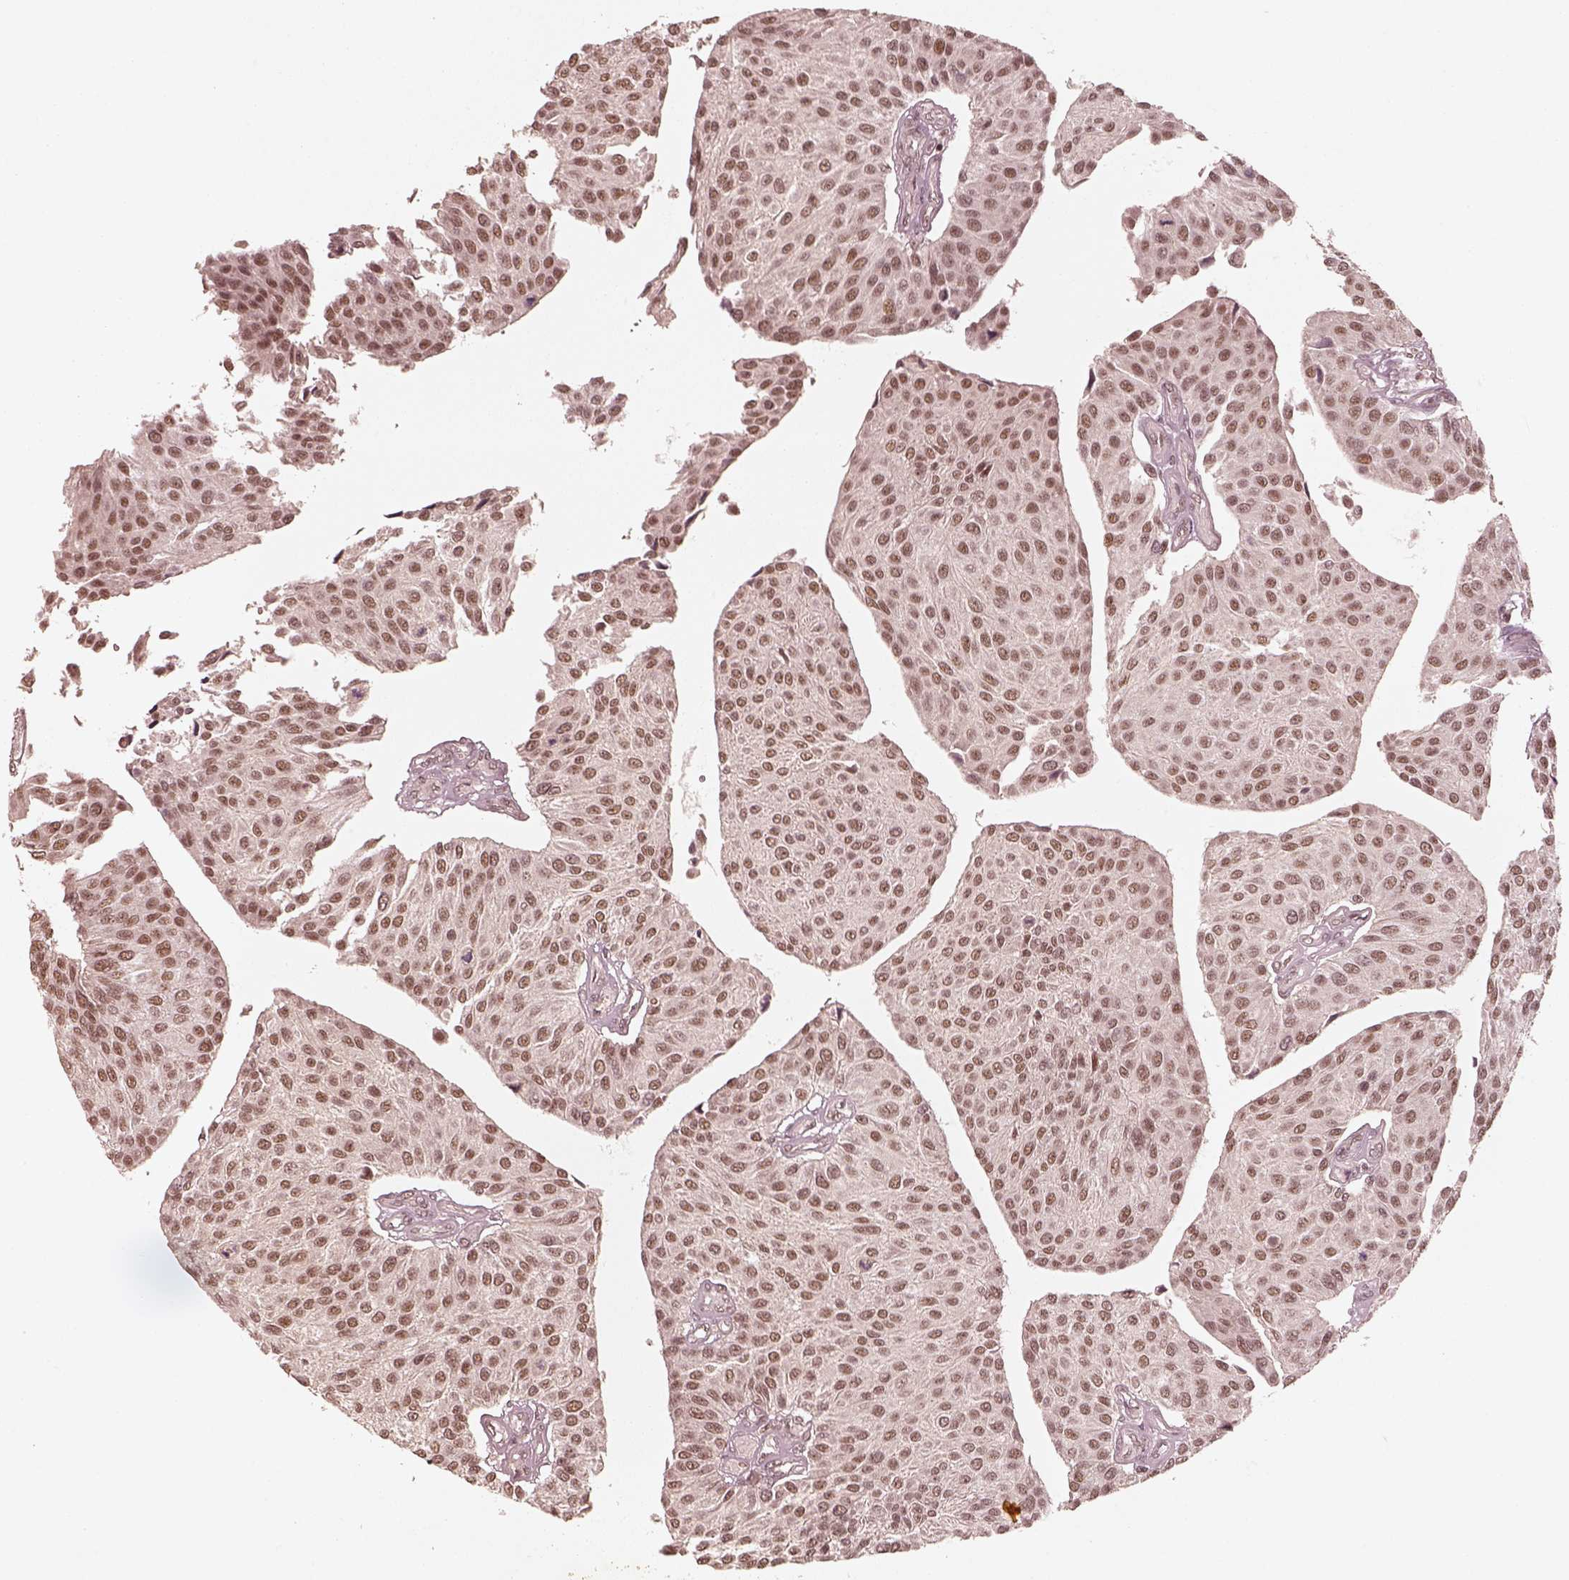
{"staining": {"intensity": "weak", "quantity": ">75%", "location": "nuclear"}, "tissue": "urothelial cancer", "cell_type": "Tumor cells", "image_type": "cancer", "snomed": [{"axis": "morphology", "description": "Urothelial carcinoma, NOS"}, {"axis": "topography", "description": "Urinary bladder"}], "caption": "Transitional cell carcinoma stained with immunohistochemistry (IHC) shows weak nuclear expression in approximately >75% of tumor cells. Nuclei are stained in blue.", "gene": "GMEB2", "patient": {"sex": "male", "age": 55}}